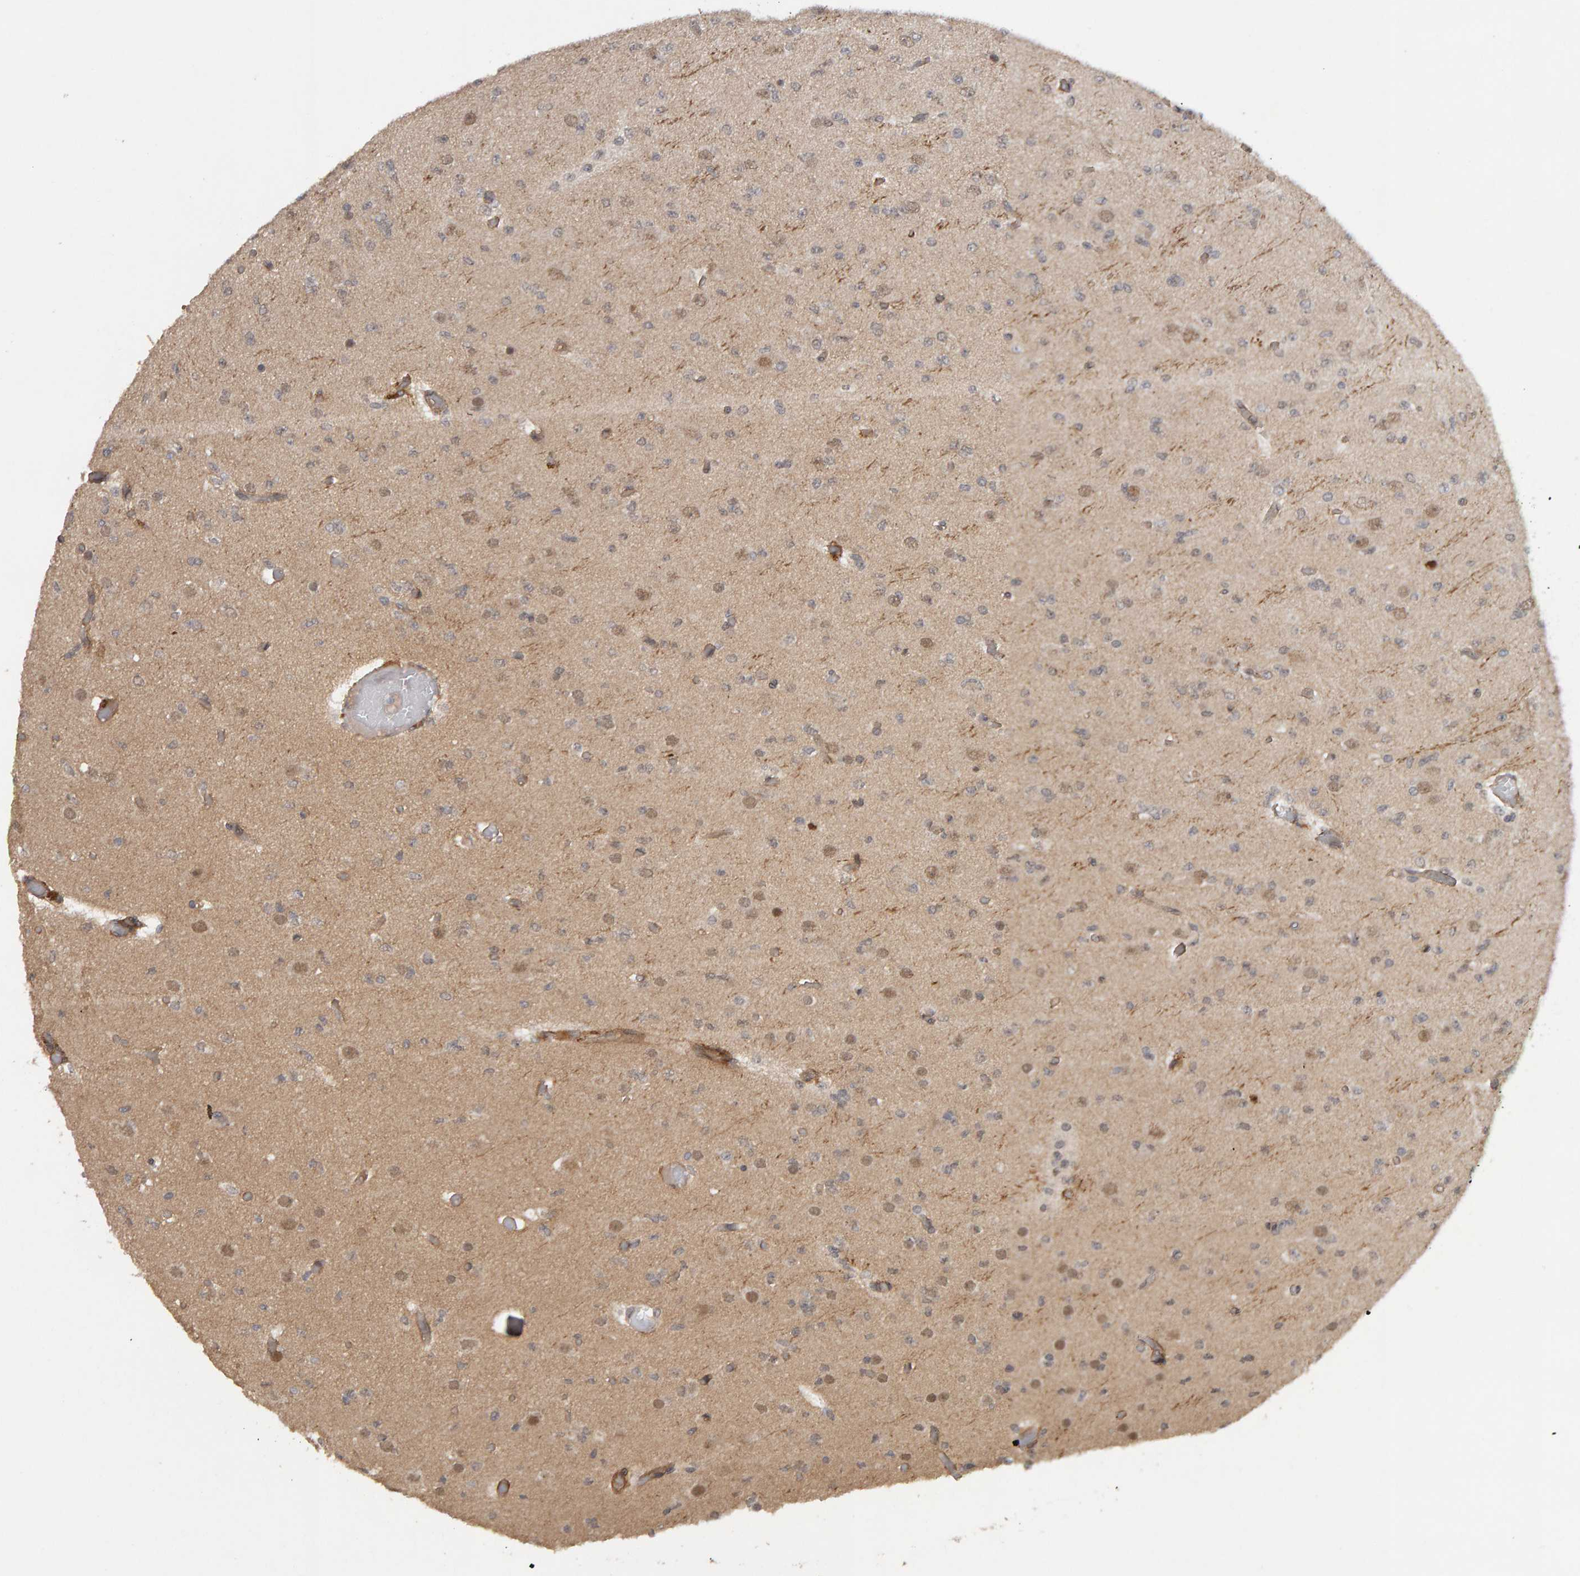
{"staining": {"intensity": "weak", "quantity": "25%-75%", "location": "nuclear"}, "tissue": "glioma", "cell_type": "Tumor cells", "image_type": "cancer", "snomed": [{"axis": "morphology", "description": "Glioma, malignant, Low grade"}, {"axis": "topography", "description": "Brain"}], "caption": "The histopathology image displays immunohistochemical staining of malignant glioma (low-grade). There is weak nuclear staining is seen in approximately 25%-75% of tumor cells.", "gene": "CDCA5", "patient": {"sex": "female", "age": 22}}